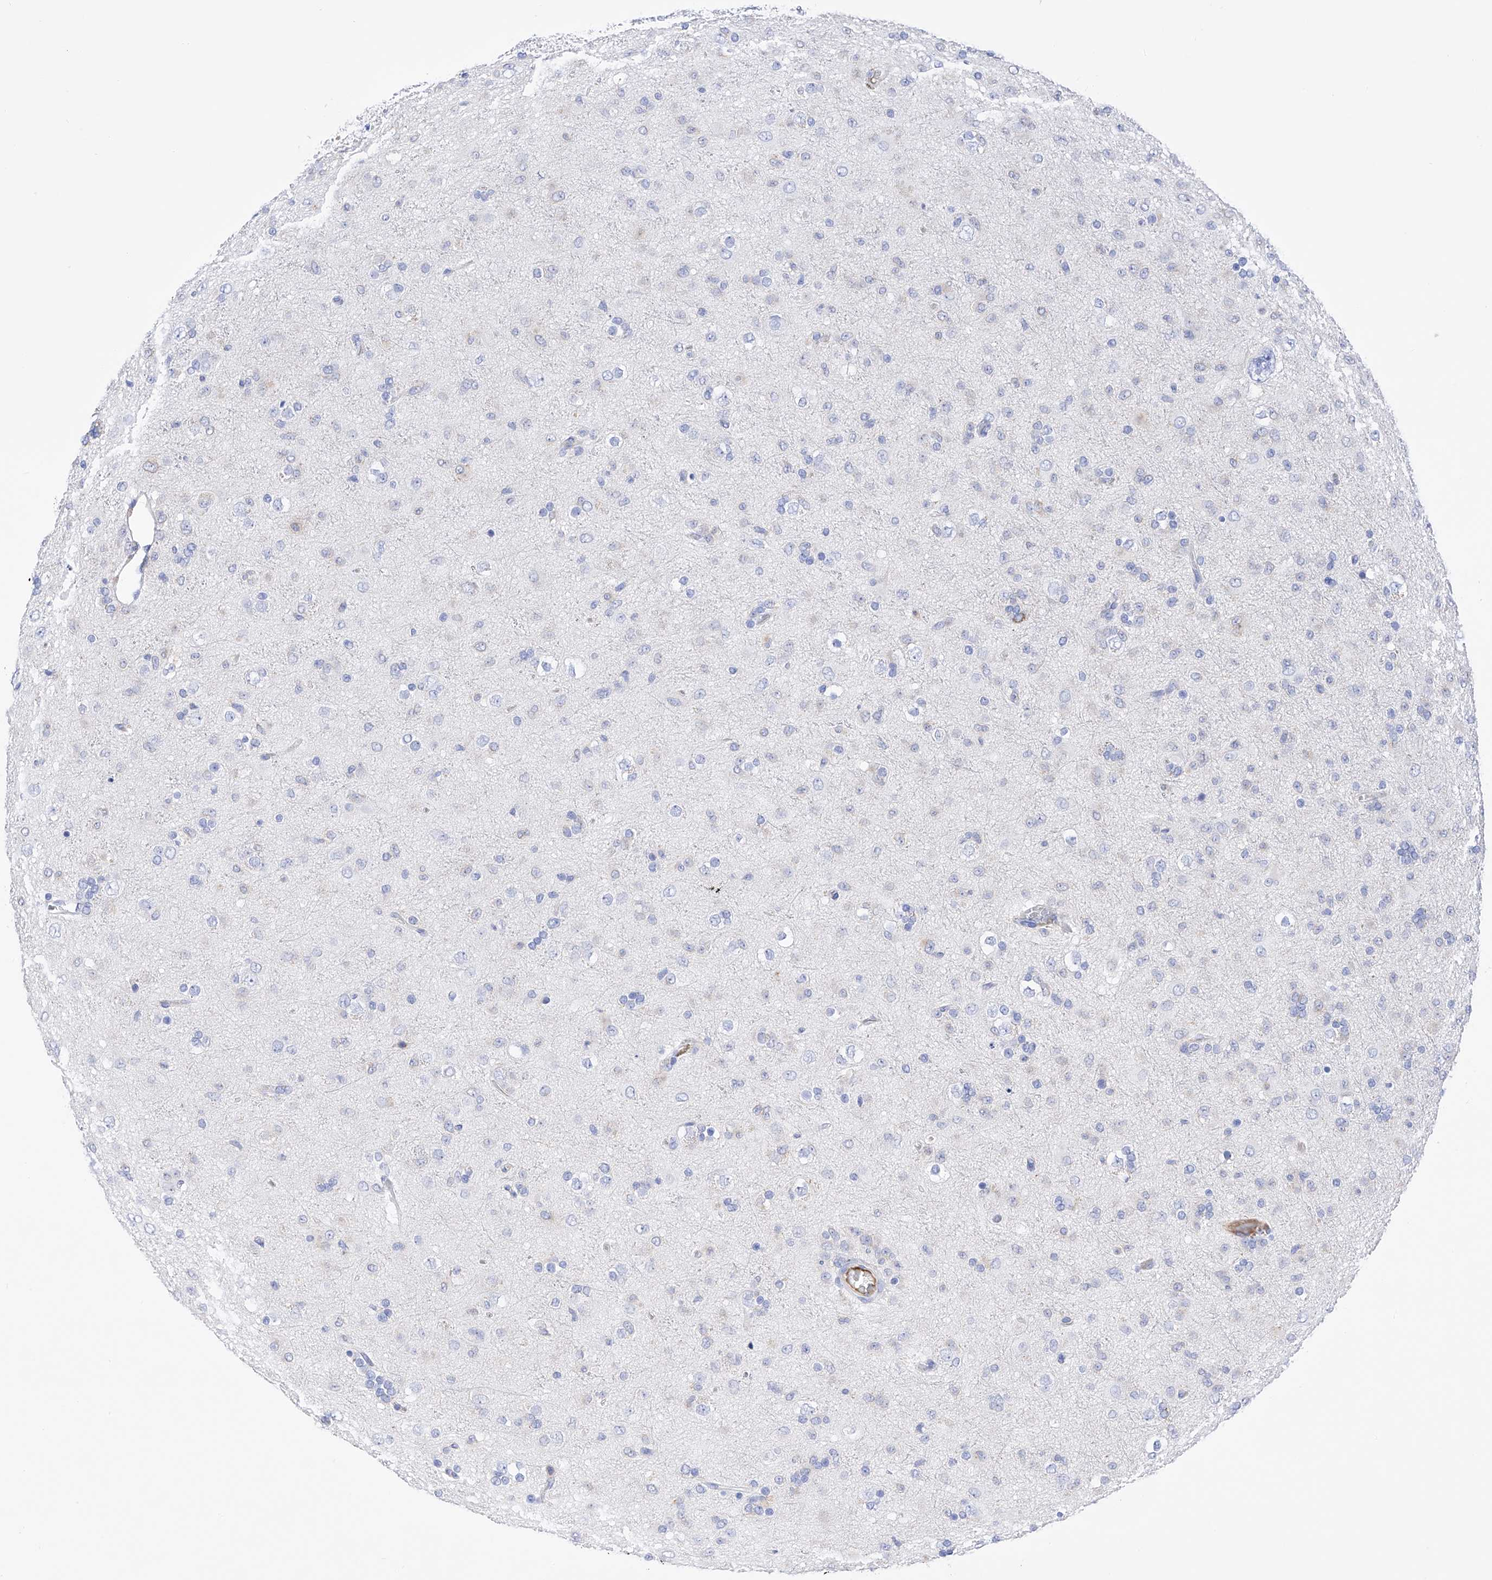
{"staining": {"intensity": "negative", "quantity": "none", "location": "none"}, "tissue": "glioma", "cell_type": "Tumor cells", "image_type": "cancer", "snomed": [{"axis": "morphology", "description": "Glioma, malignant, Low grade"}, {"axis": "topography", "description": "Brain"}], "caption": "High magnification brightfield microscopy of glioma stained with DAB (brown) and counterstained with hematoxylin (blue): tumor cells show no significant expression. Brightfield microscopy of immunohistochemistry stained with DAB (3,3'-diaminobenzidine) (brown) and hematoxylin (blue), captured at high magnification.", "gene": "PDIA5", "patient": {"sex": "male", "age": 65}}